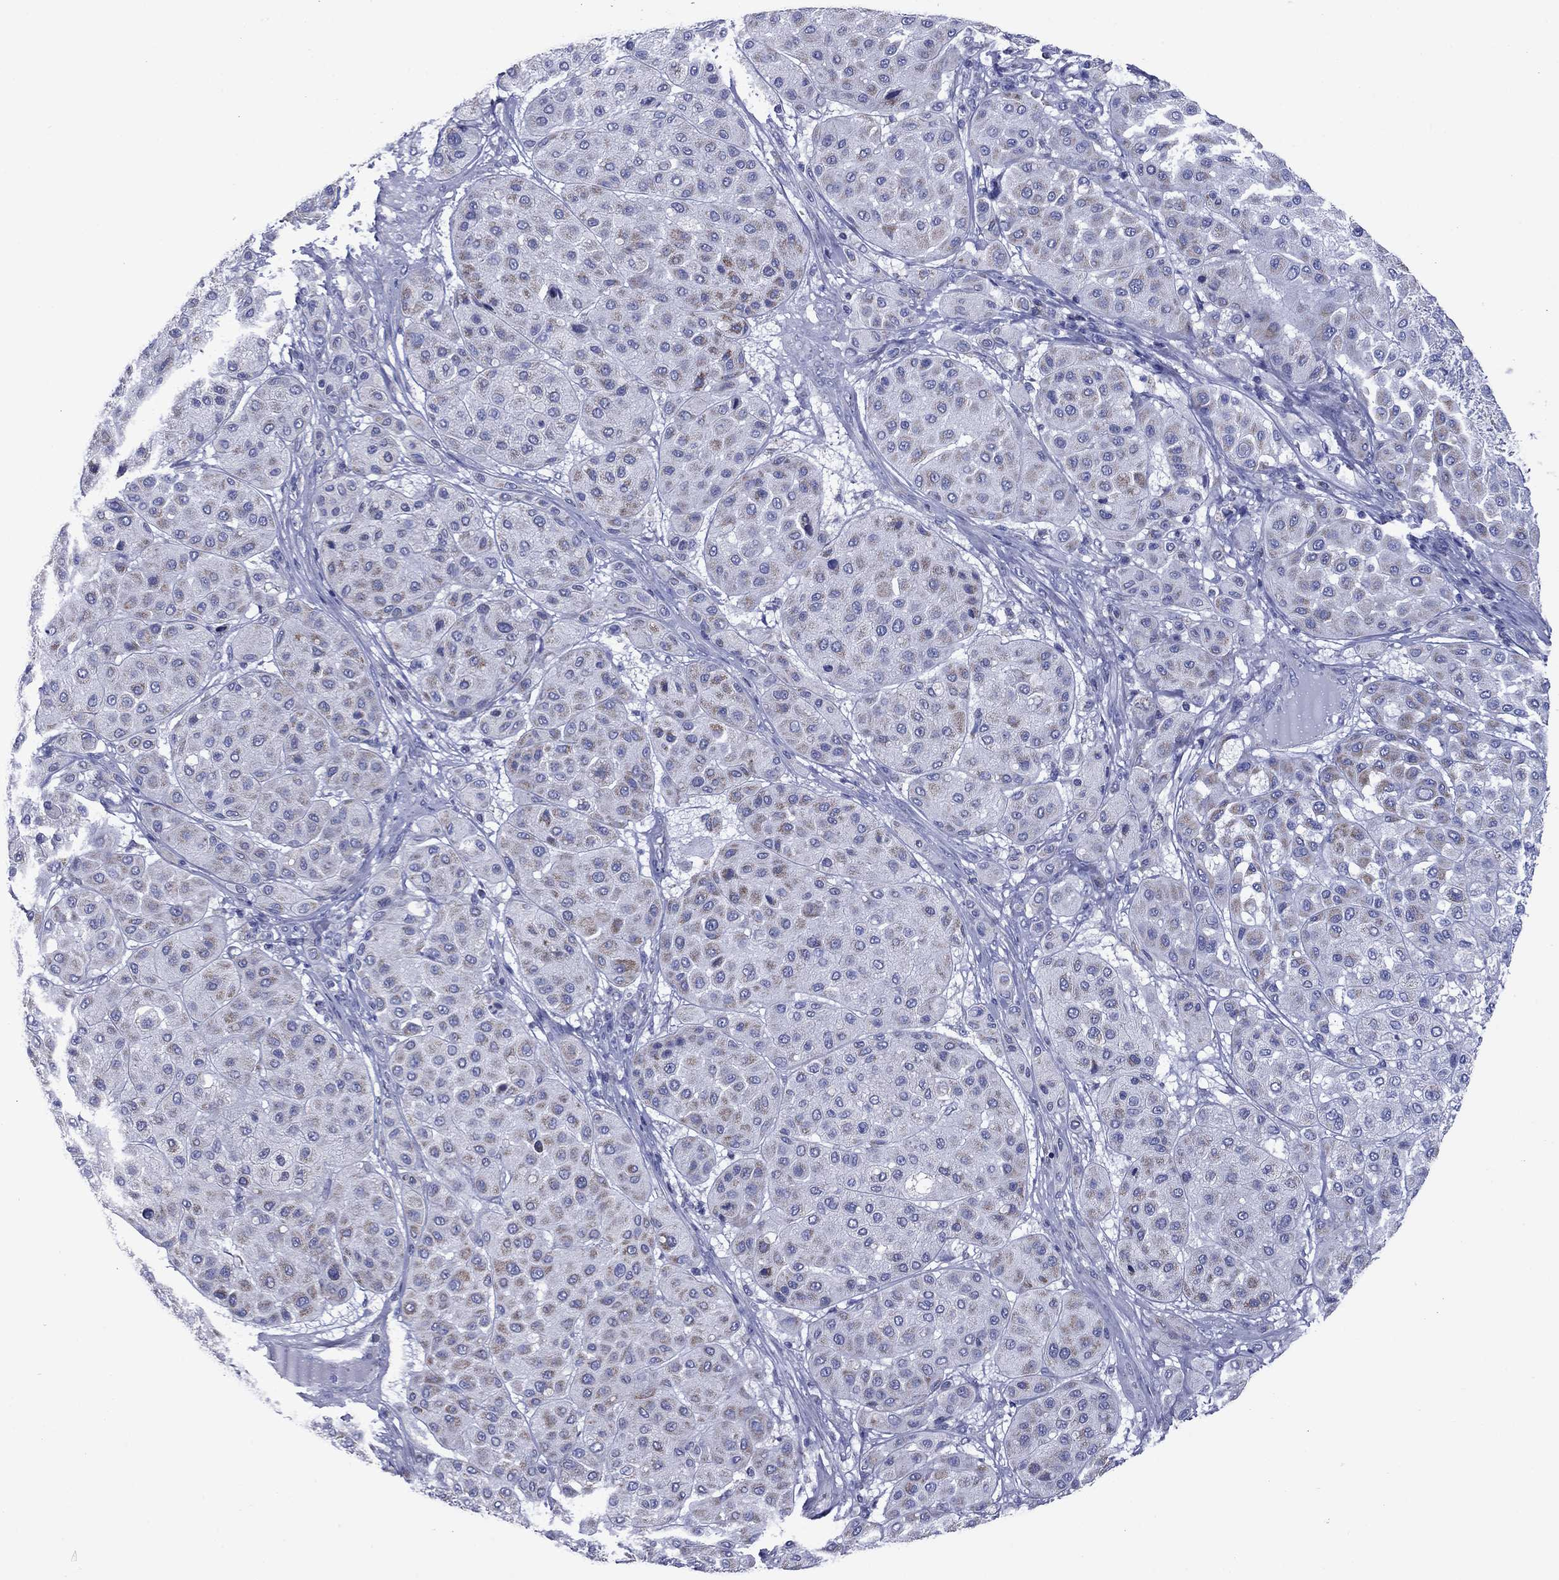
{"staining": {"intensity": "weak", "quantity": "<25%", "location": "cytoplasmic/membranous"}, "tissue": "melanoma", "cell_type": "Tumor cells", "image_type": "cancer", "snomed": [{"axis": "morphology", "description": "Malignant melanoma, Metastatic site"}, {"axis": "topography", "description": "Smooth muscle"}], "caption": "Melanoma was stained to show a protein in brown. There is no significant staining in tumor cells.", "gene": "ACADSB", "patient": {"sex": "male", "age": 41}}